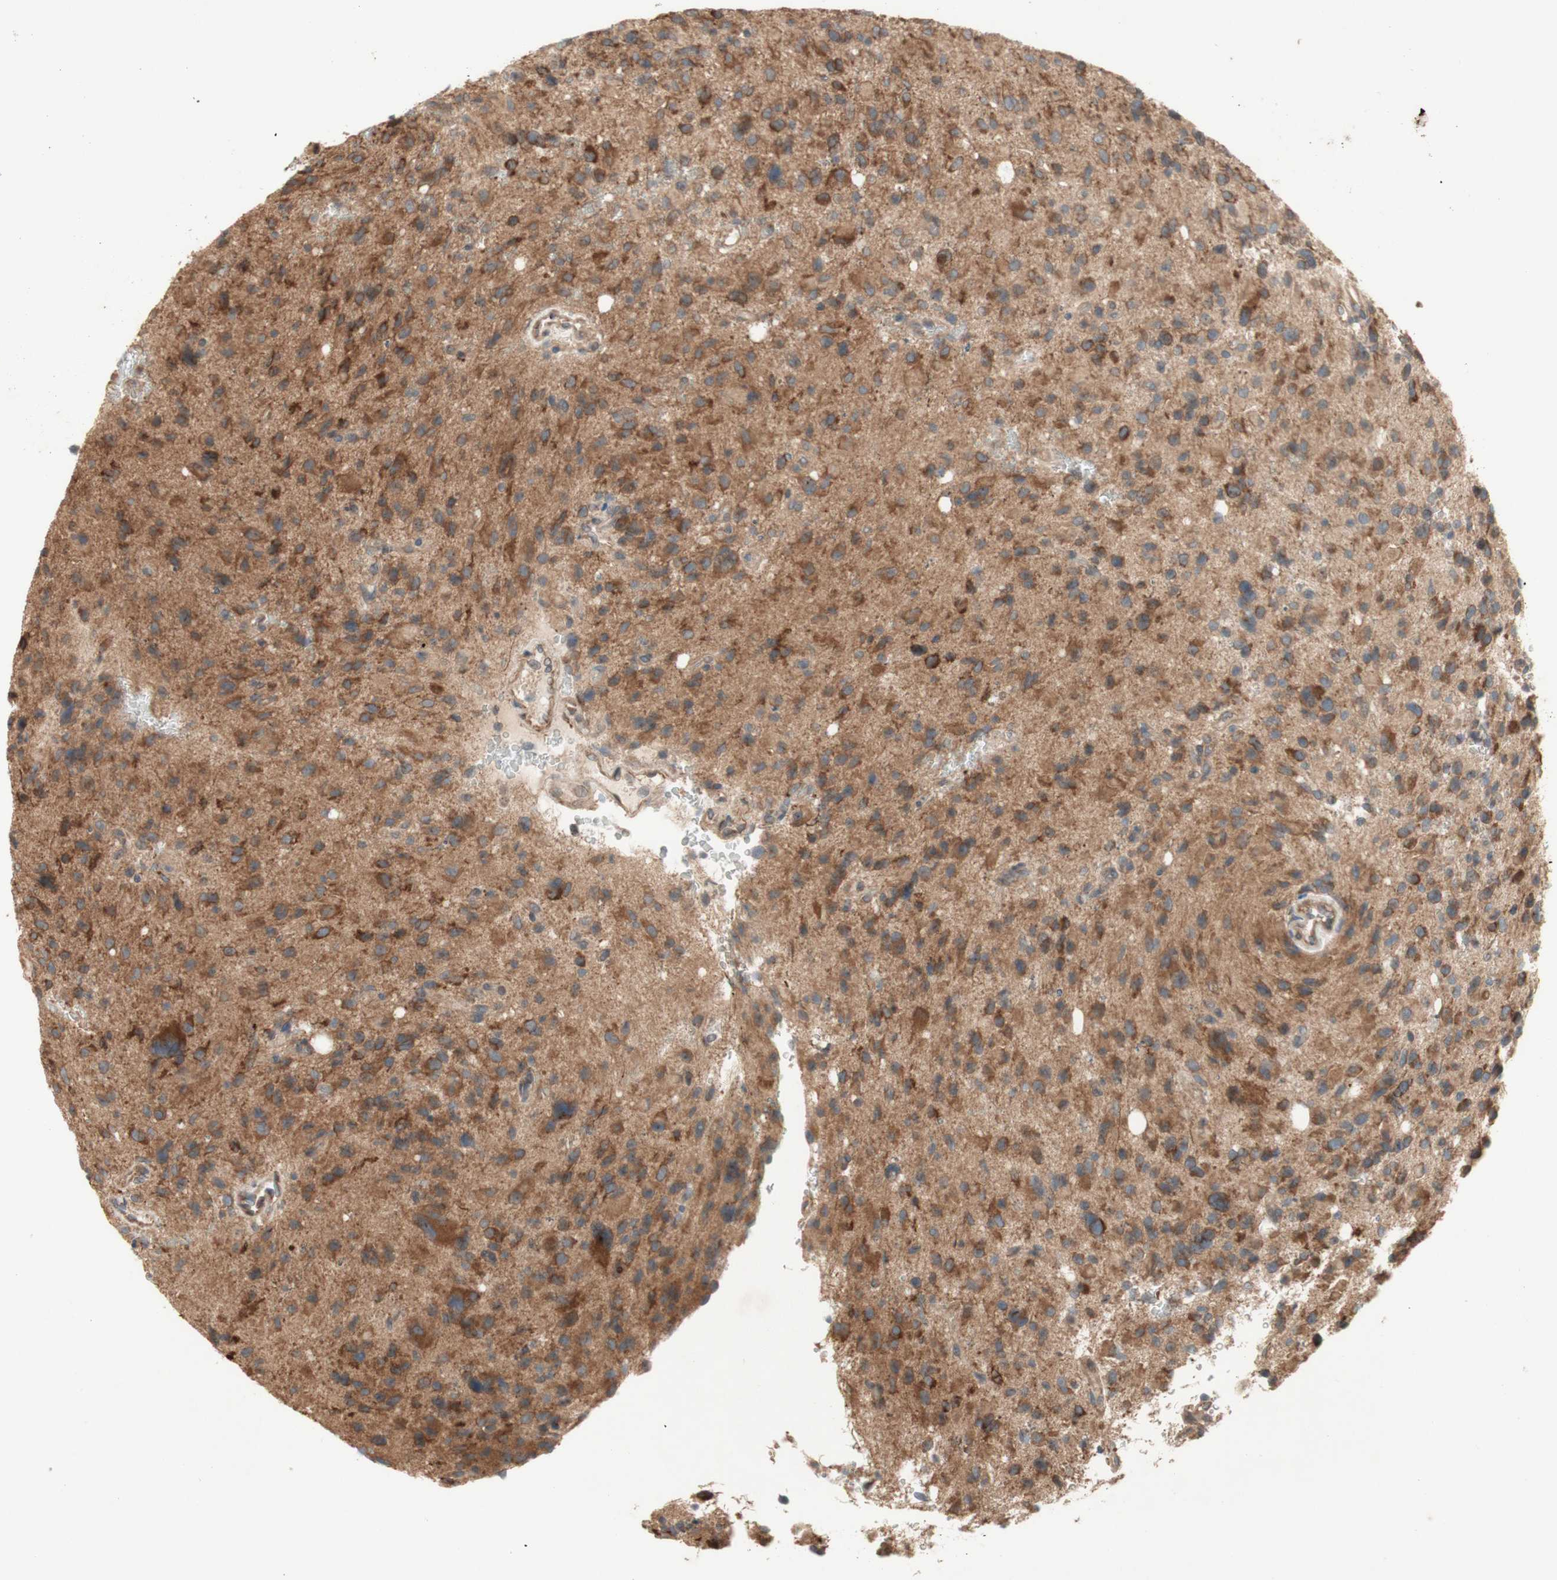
{"staining": {"intensity": "moderate", "quantity": ">75%", "location": "cytoplasmic/membranous"}, "tissue": "glioma", "cell_type": "Tumor cells", "image_type": "cancer", "snomed": [{"axis": "morphology", "description": "Glioma, malignant, High grade"}, {"axis": "topography", "description": "Brain"}], "caption": "IHC of human malignant glioma (high-grade) reveals medium levels of moderate cytoplasmic/membranous expression in approximately >75% of tumor cells. Immunohistochemistry (ihc) stains the protein in brown and the nuclei are stained blue.", "gene": "SOCS2", "patient": {"sex": "male", "age": 48}}